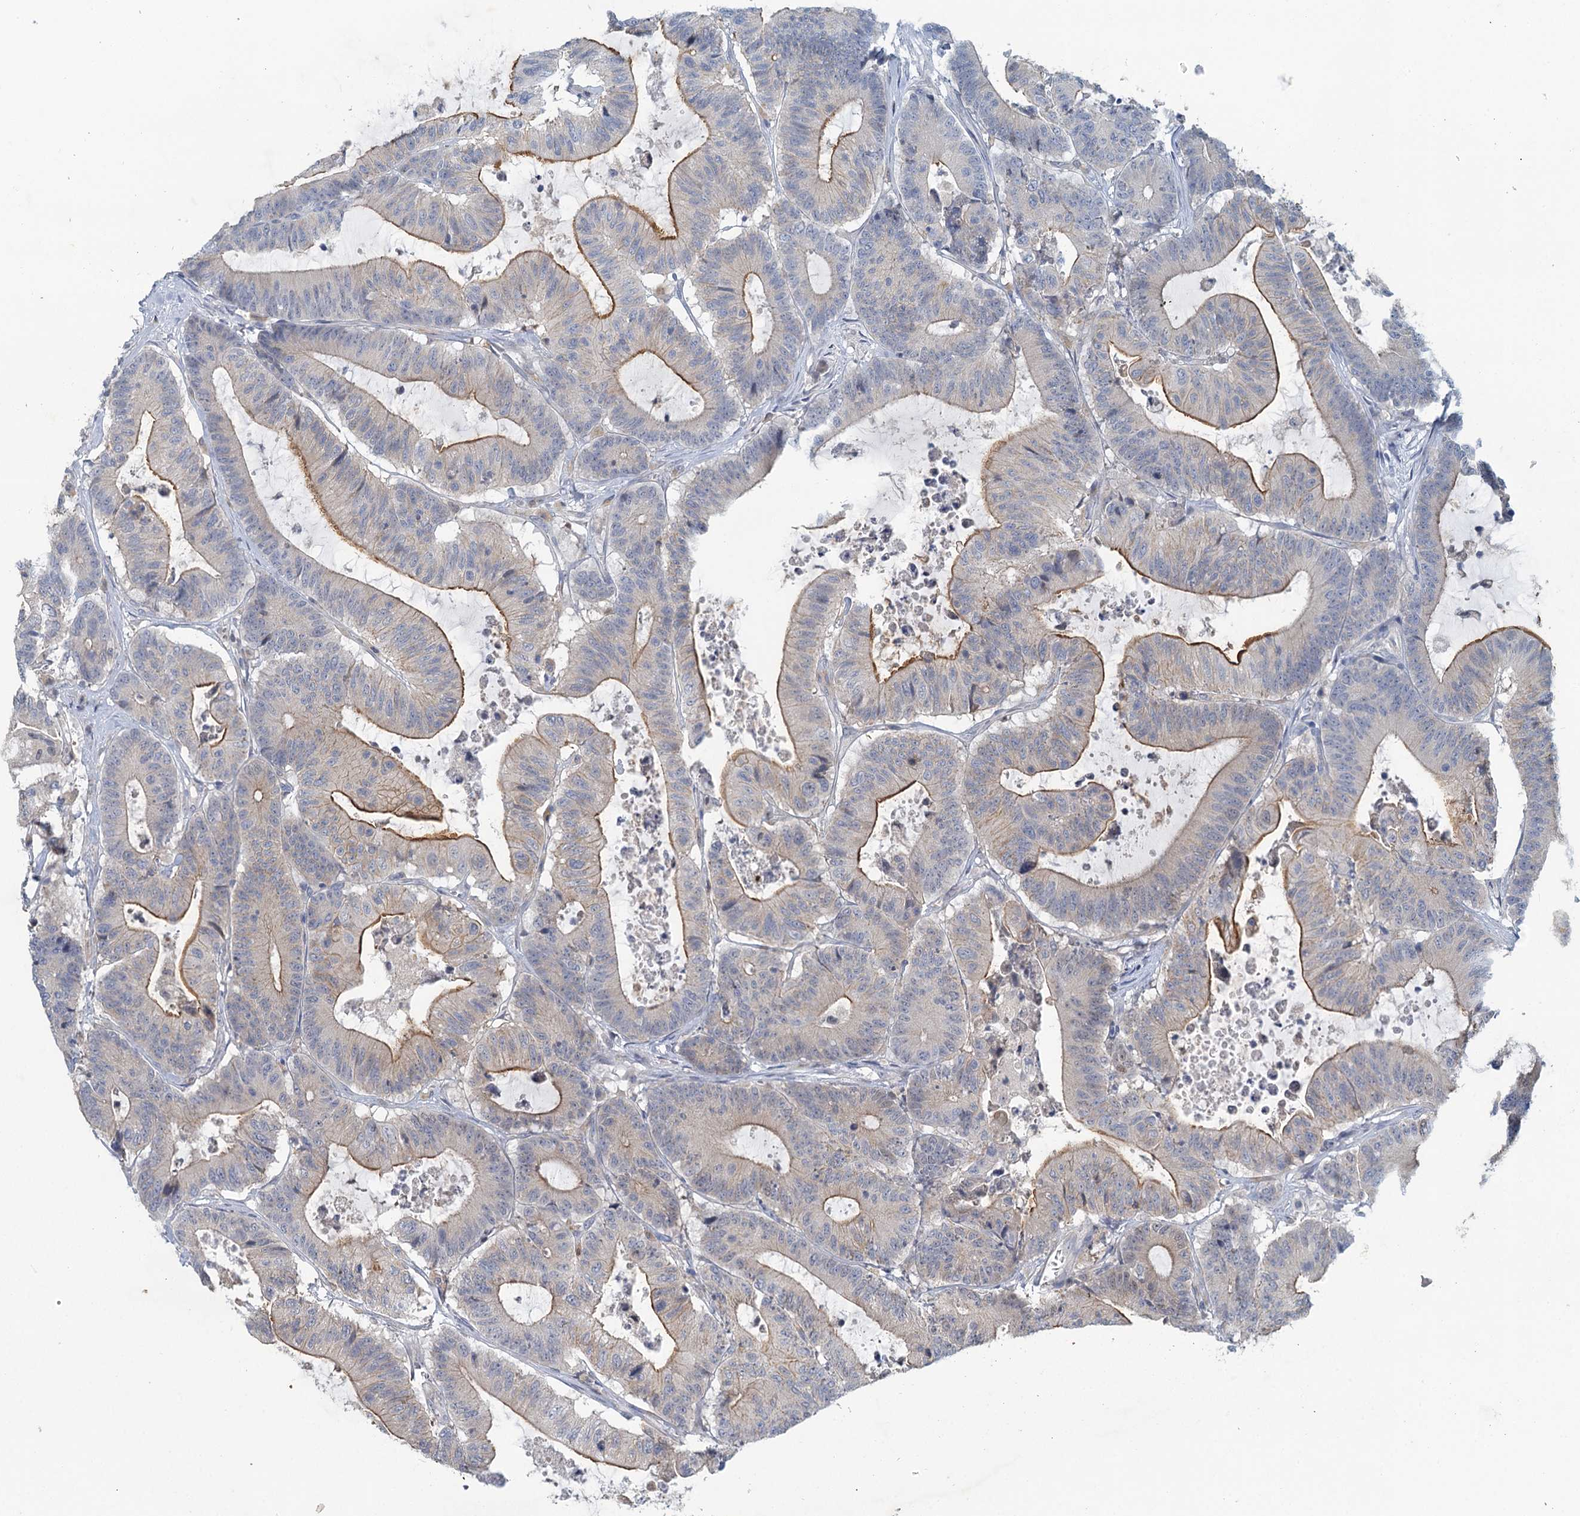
{"staining": {"intensity": "moderate", "quantity": "<25%", "location": "cytoplasmic/membranous"}, "tissue": "colorectal cancer", "cell_type": "Tumor cells", "image_type": "cancer", "snomed": [{"axis": "morphology", "description": "Adenocarcinoma, NOS"}, {"axis": "topography", "description": "Colon"}], "caption": "IHC (DAB) staining of human colorectal cancer (adenocarcinoma) shows moderate cytoplasmic/membranous protein expression in approximately <25% of tumor cells.", "gene": "MYO7B", "patient": {"sex": "female", "age": 84}}